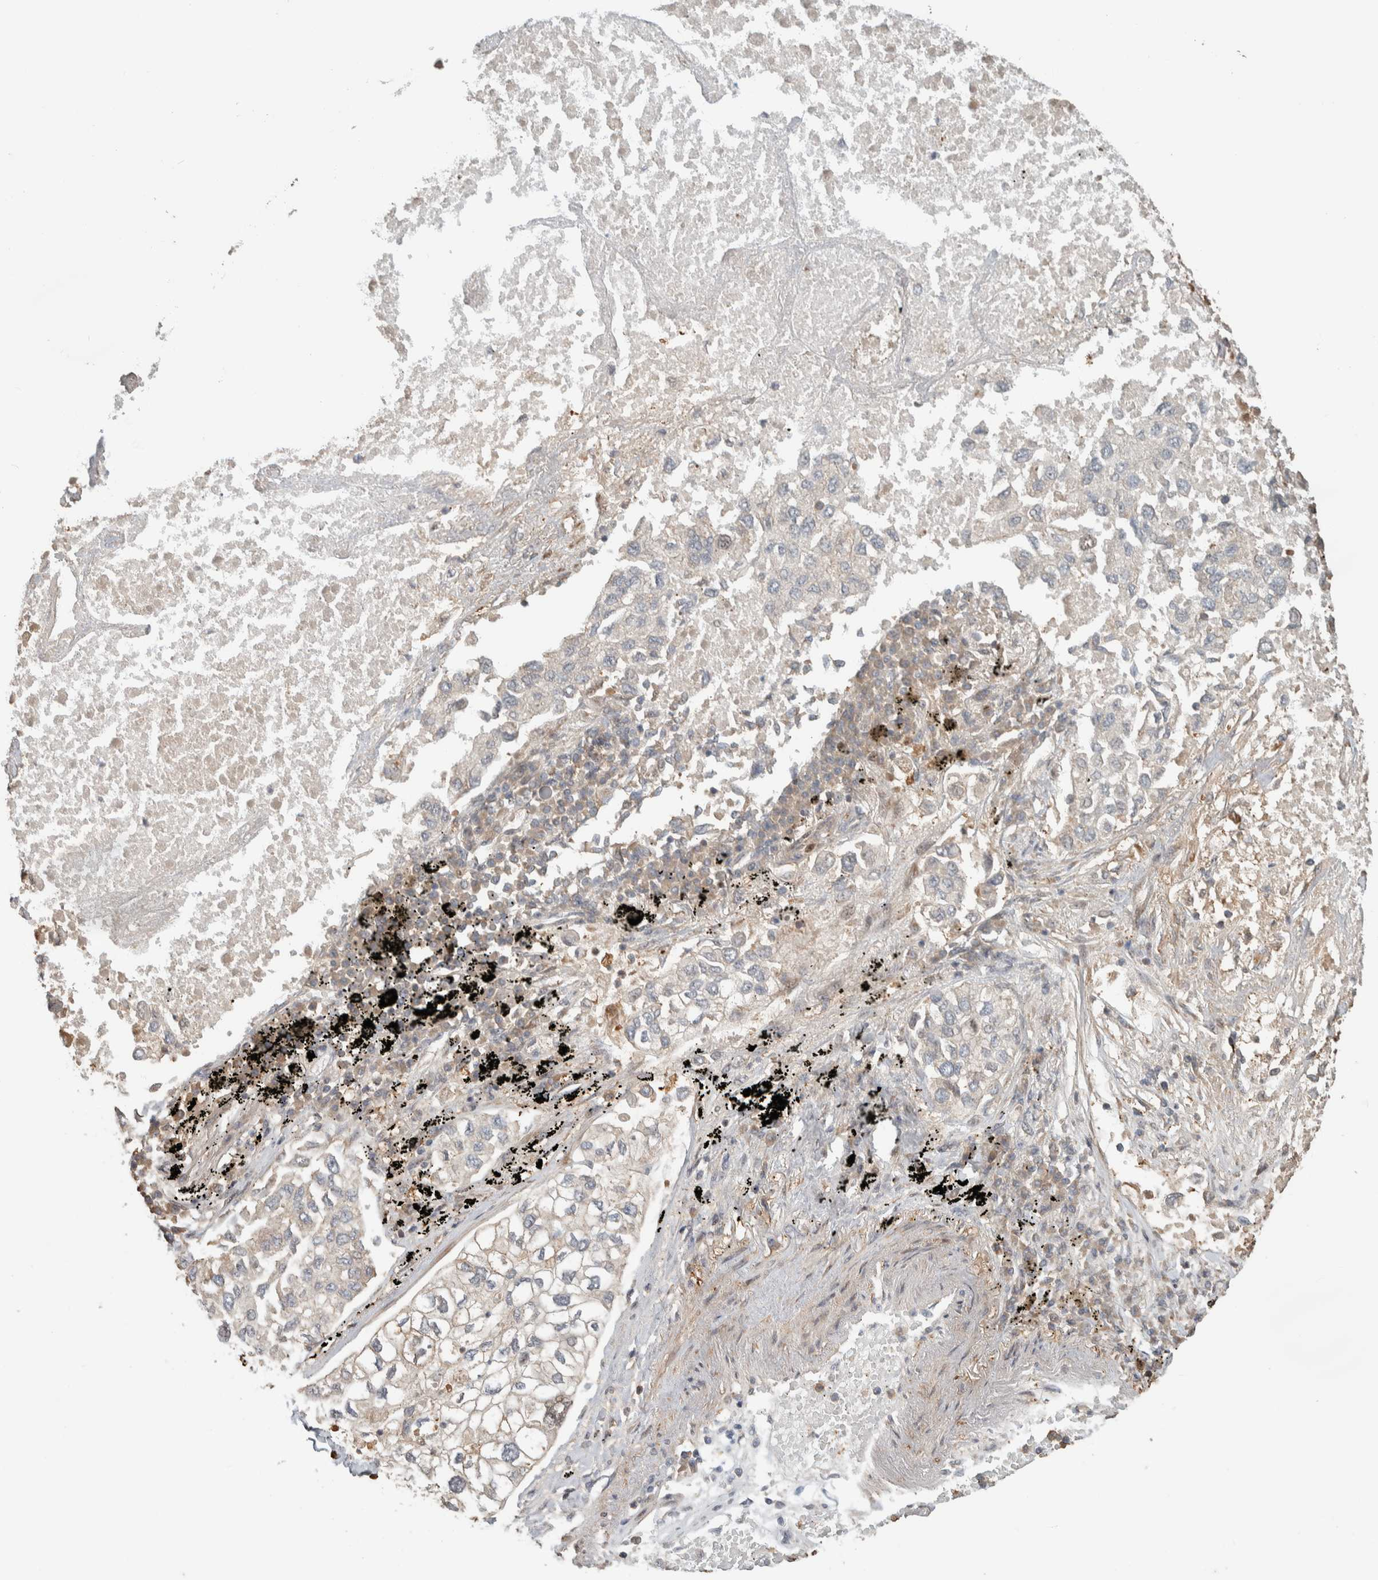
{"staining": {"intensity": "weak", "quantity": "<25%", "location": "cytoplasmic/membranous"}, "tissue": "lung cancer", "cell_type": "Tumor cells", "image_type": "cancer", "snomed": [{"axis": "morphology", "description": "Inflammation, NOS"}, {"axis": "morphology", "description": "Adenocarcinoma, NOS"}, {"axis": "topography", "description": "Lung"}], "caption": "Lung cancer (adenocarcinoma) stained for a protein using IHC displays no expression tumor cells.", "gene": "CNTROB", "patient": {"sex": "male", "age": 63}}